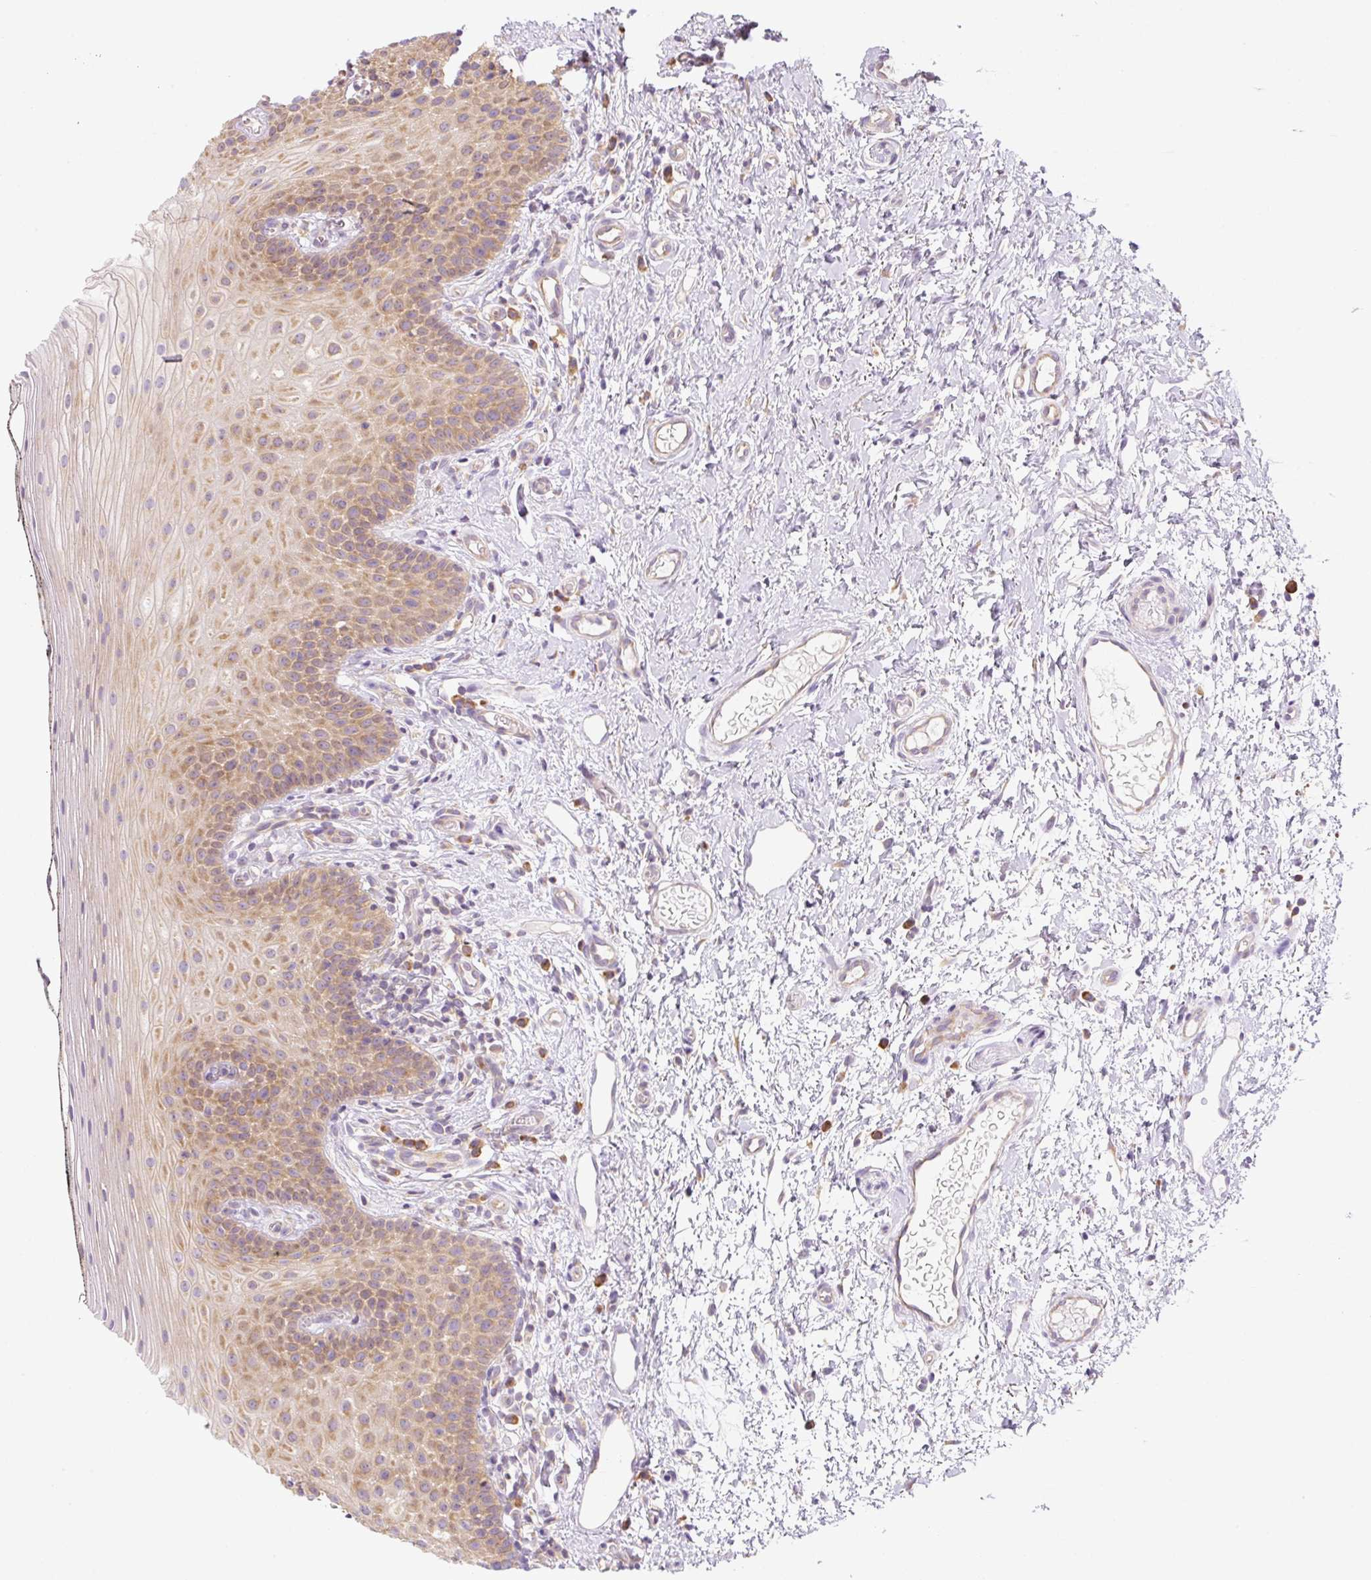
{"staining": {"intensity": "moderate", "quantity": "25%-75%", "location": "cytoplasmic/membranous"}, "tissue": "oral mucosa", "cell_type": "Squamous epithelial cells", "image_type": "normal", "snomed": [{"axis": "morphology", "description": "Normal tissue, NOS"}, {"axis": "topography", "description": "Oral tissue"}], "caption": "Immunohistochemistry image of normal oral mucosa: human oral mucosa stained using IHC demonstrates medium levels of moderate protein expression localized specifically in the cytoplasmic/membranous of squamous epithelial cells, appearing as a cytoplasmic/membranous brown color.", "gene": "RPL18A", "patient": {"sex": "male", "age": 75}}